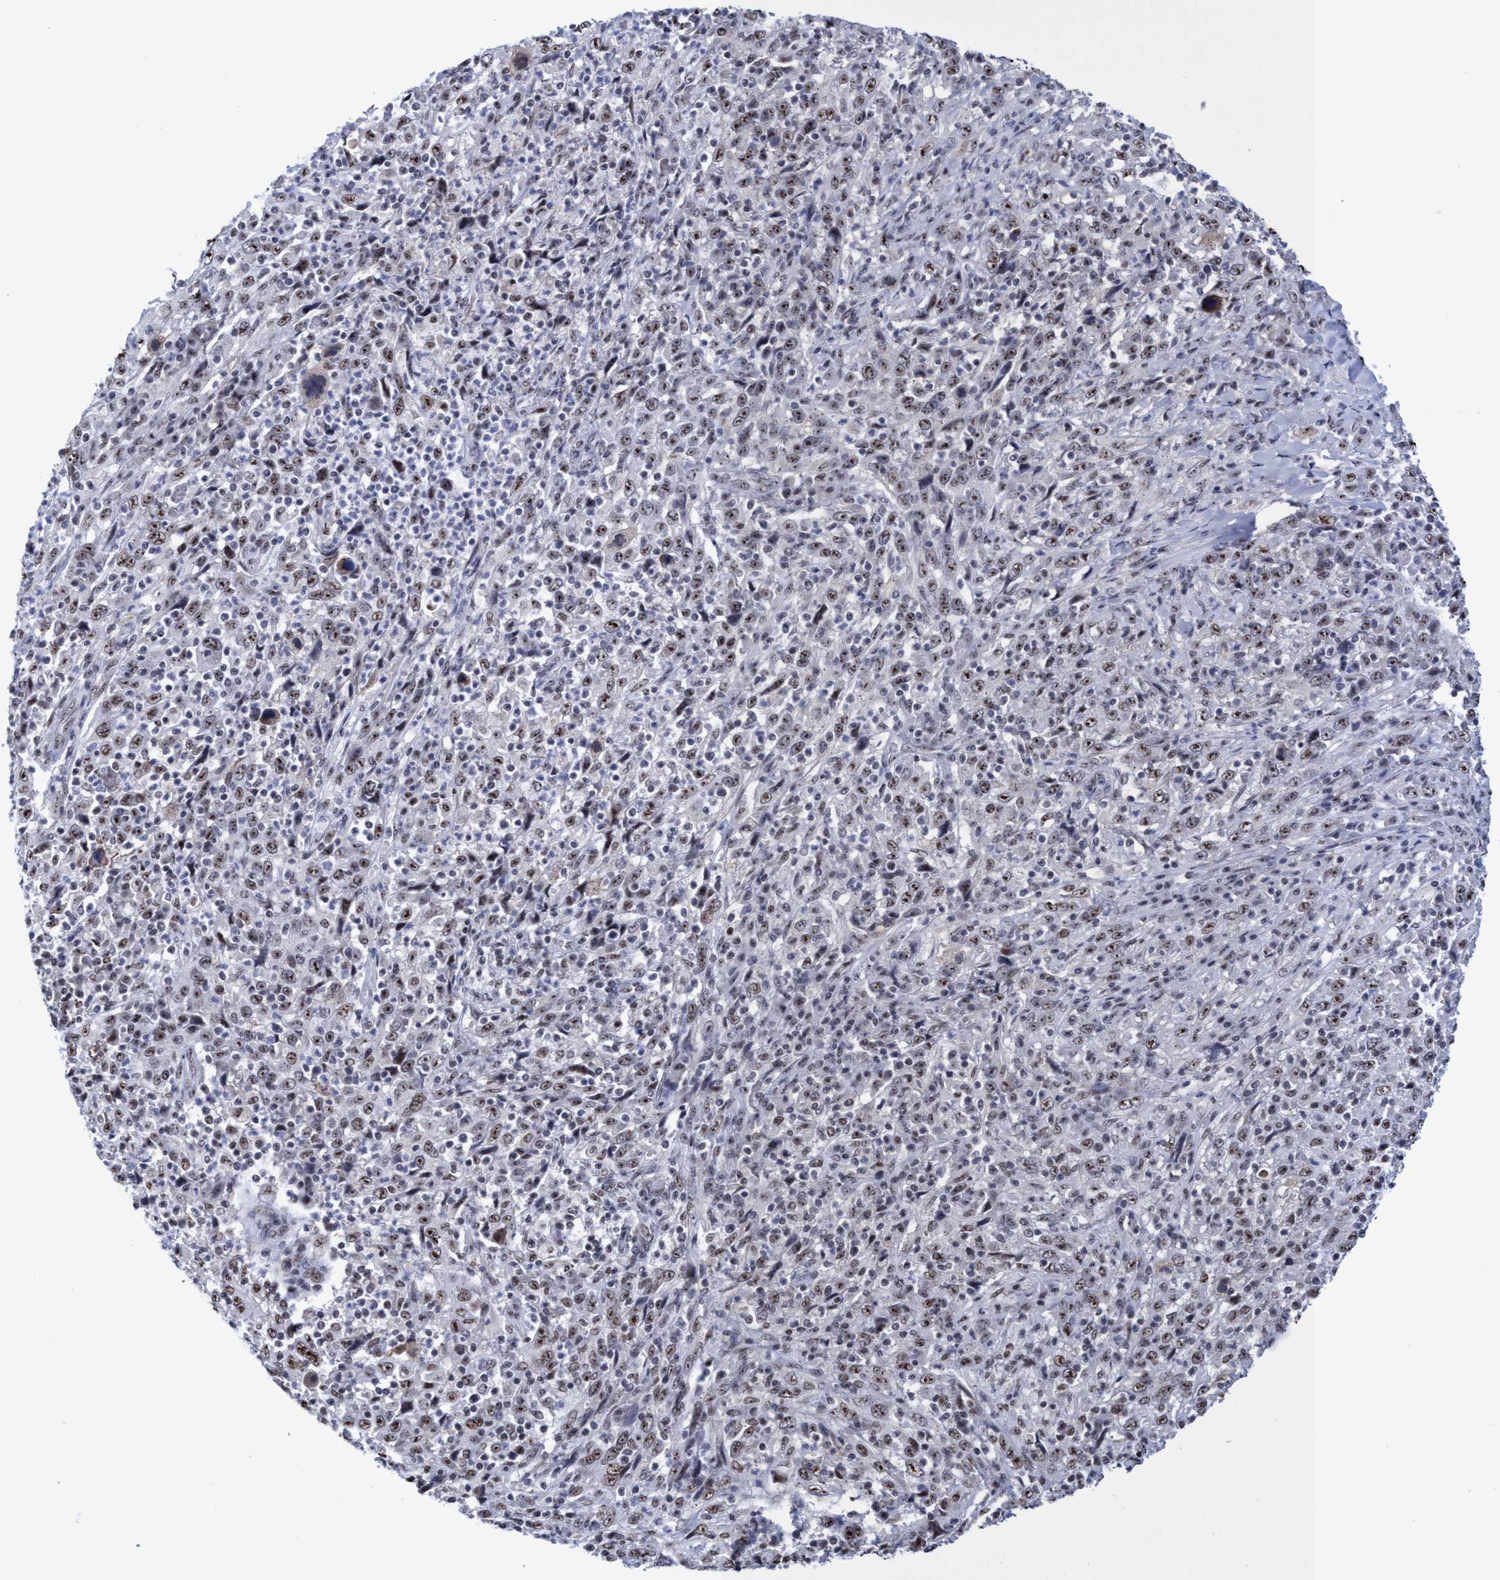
{"staining": {"intensity": "moderate", "quantity": ">75%", "location": "nuclear"}, "tissue": "cervical cancer", "cell_type": "Tumor cells", "image_type": "cancer", "snomed": [{"axis": "morphology", "description": "Squamous cell carcinoma, NOS"}, {"axis": "topography", "description": "Cervix"}], "caption": "A medium amount of moderate nuclear staining is present in approximately >75% of tumor cells in cervical cancer (squamous cell carcinoma) tissue.", "gene": "EFCAB10", "patient": {"sex": "female", "age": 46}}